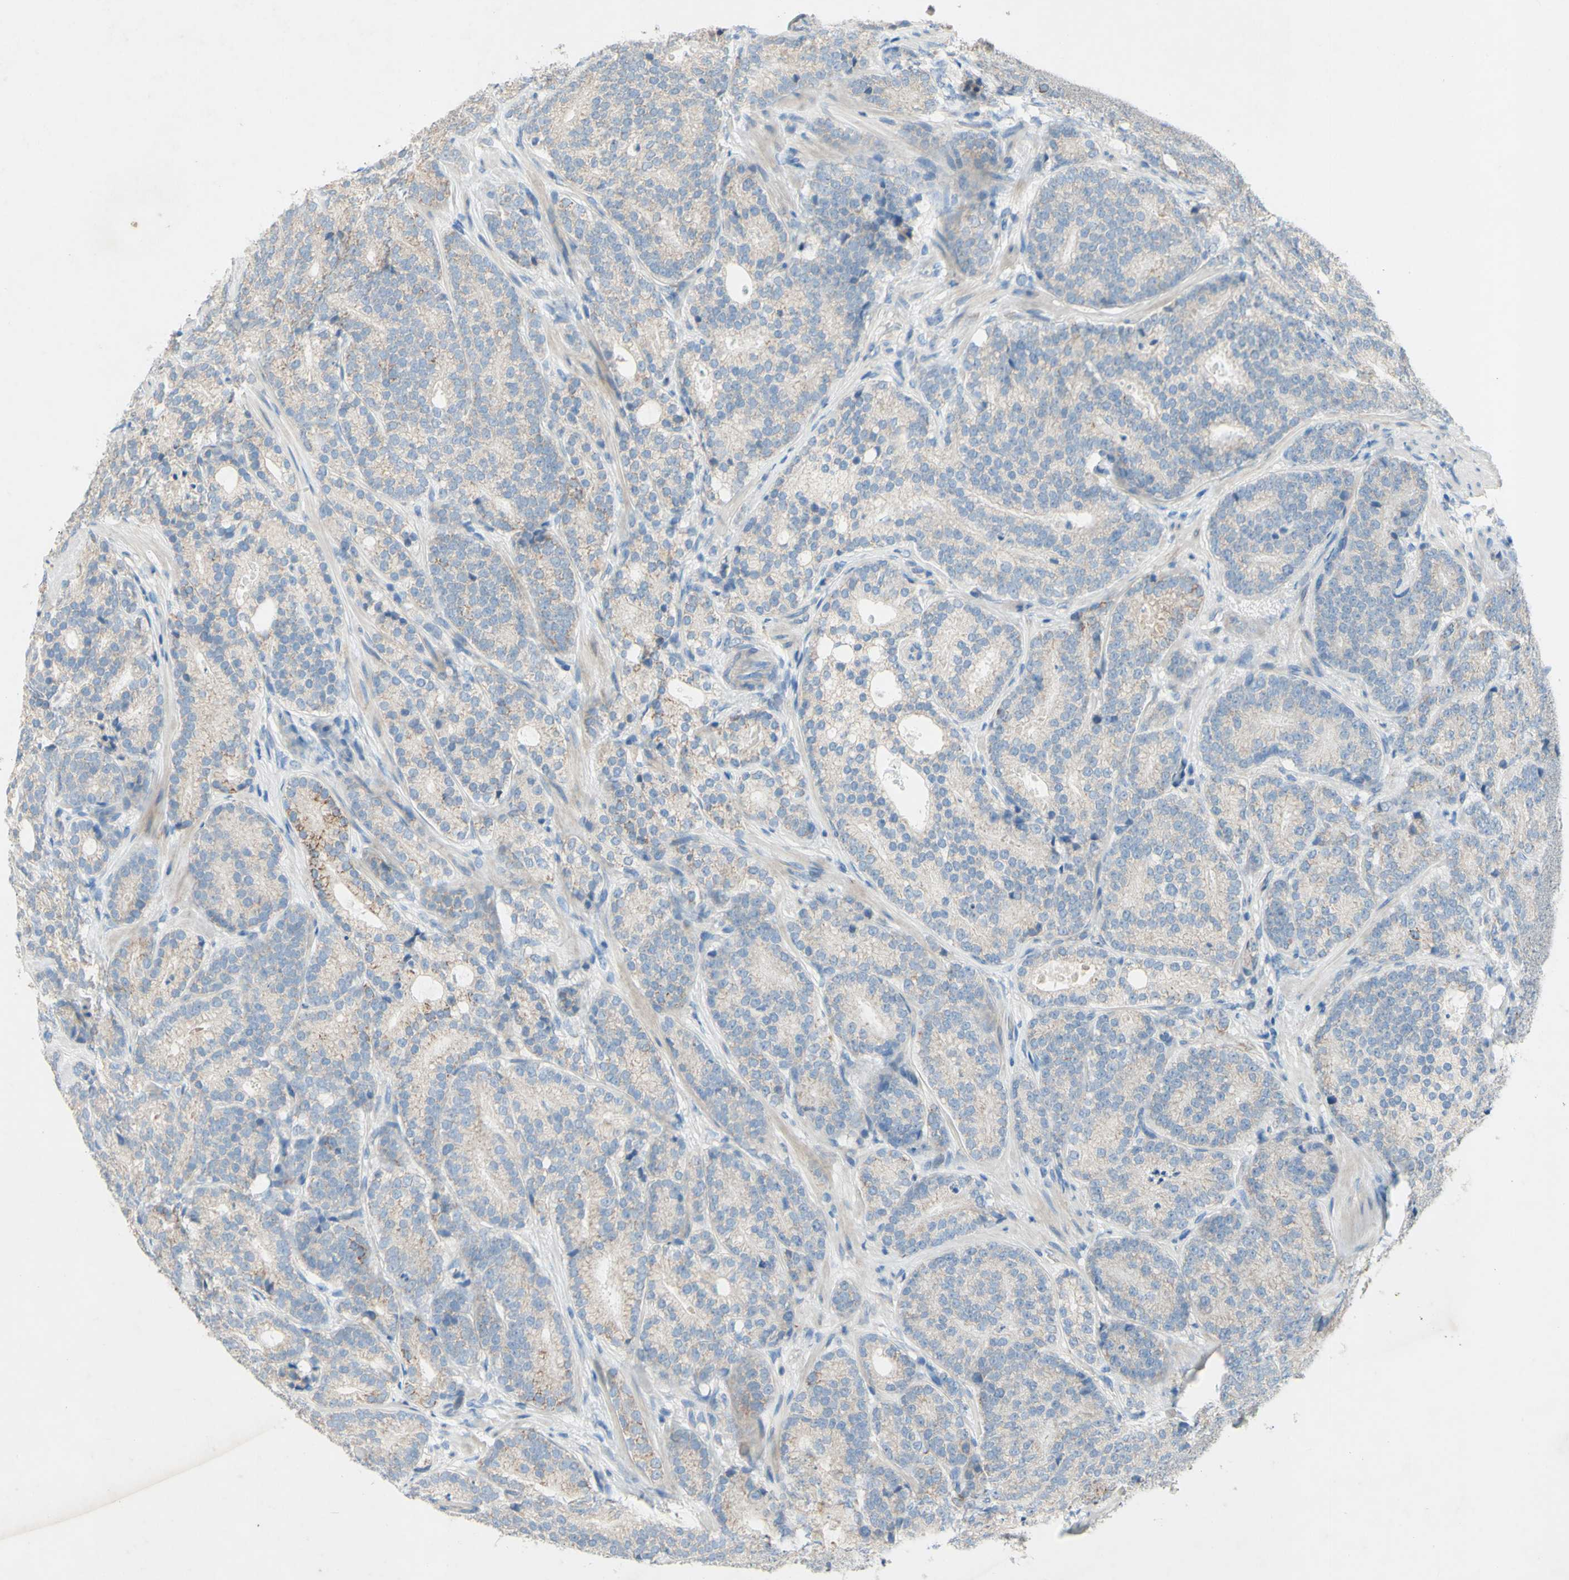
{"staining": {"intensity": "negative", "quantity": "none", "location": "none"}, "tissue": "prostate cancer", "cell_type": "Tumor cells", "image_type": "cancer", "snomed": [{"axis": "morphology", "description": "Adenocarcinoma, High grade"}, {"axis": "topography", "description": "Prostate"}], "caption": "This micrograph is of high-grade adenocarcinoma (prostate) stained with immunohistochemistry (IHC) to label a protein in brown with the nuclei are counter-stained blue. There is no expression in tumor cells.", "gene": "ACADL", "patient": {"sex": "male", "age": 61}}